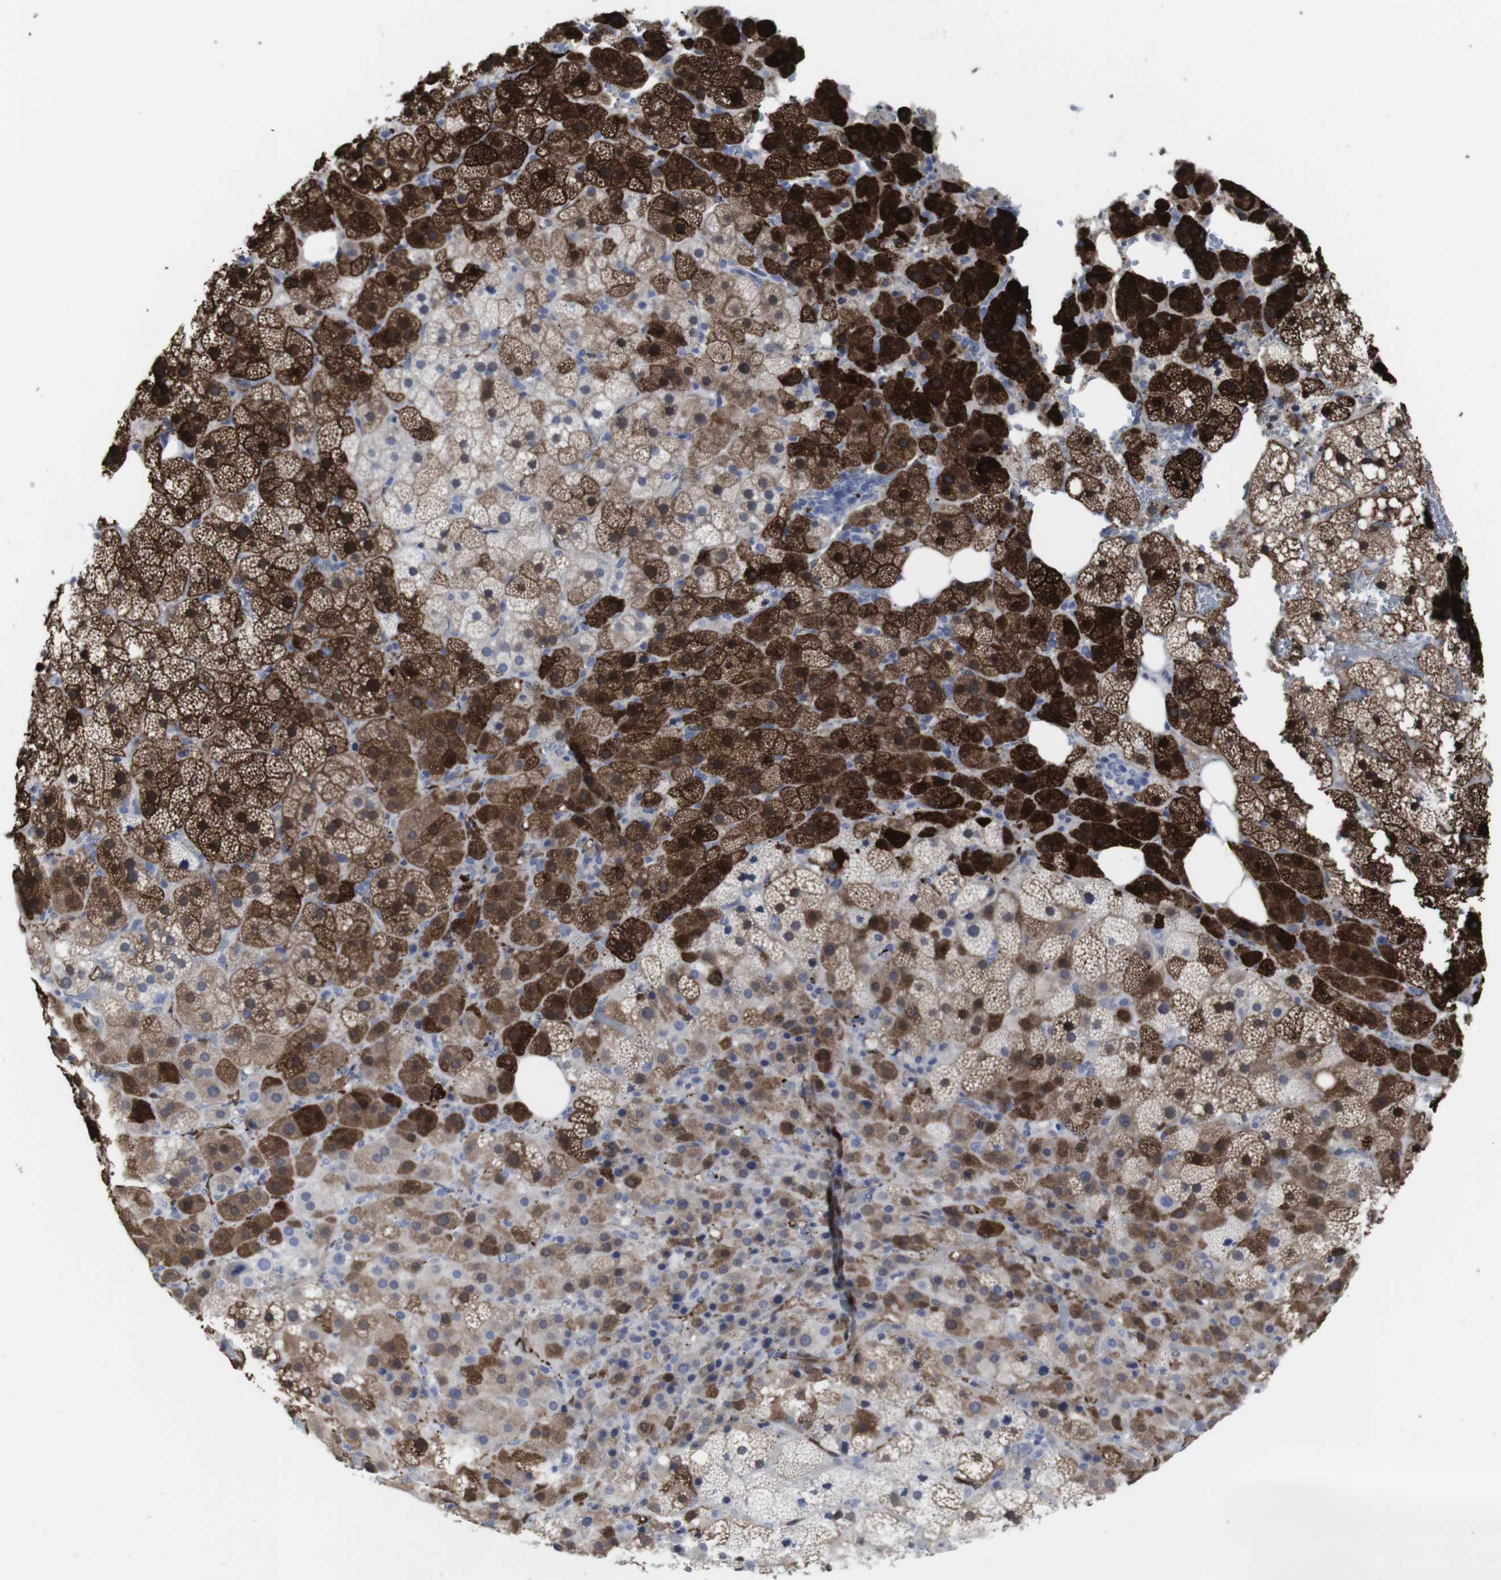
{"staining": {"intensity": "strong", "quantity": ">75%", "location": "cytoplasmic/membranous"}, "tissue": "adrenal gland", "cell_type": "Glandular cells", "image_type": "normal", "snomed": [{"axis": "morphology", "description": "Normal tissue, NOS"}, {"axis": "topography", "description": "Adrenal gland"}], "caption": "A high amount of strong cytoplasmic/membranous staining is present in approximately >75% of glandular cells in unremarkable adrenal gland.", "gene": "SNCG", "patient": {"sex": "female", "age": 59}}